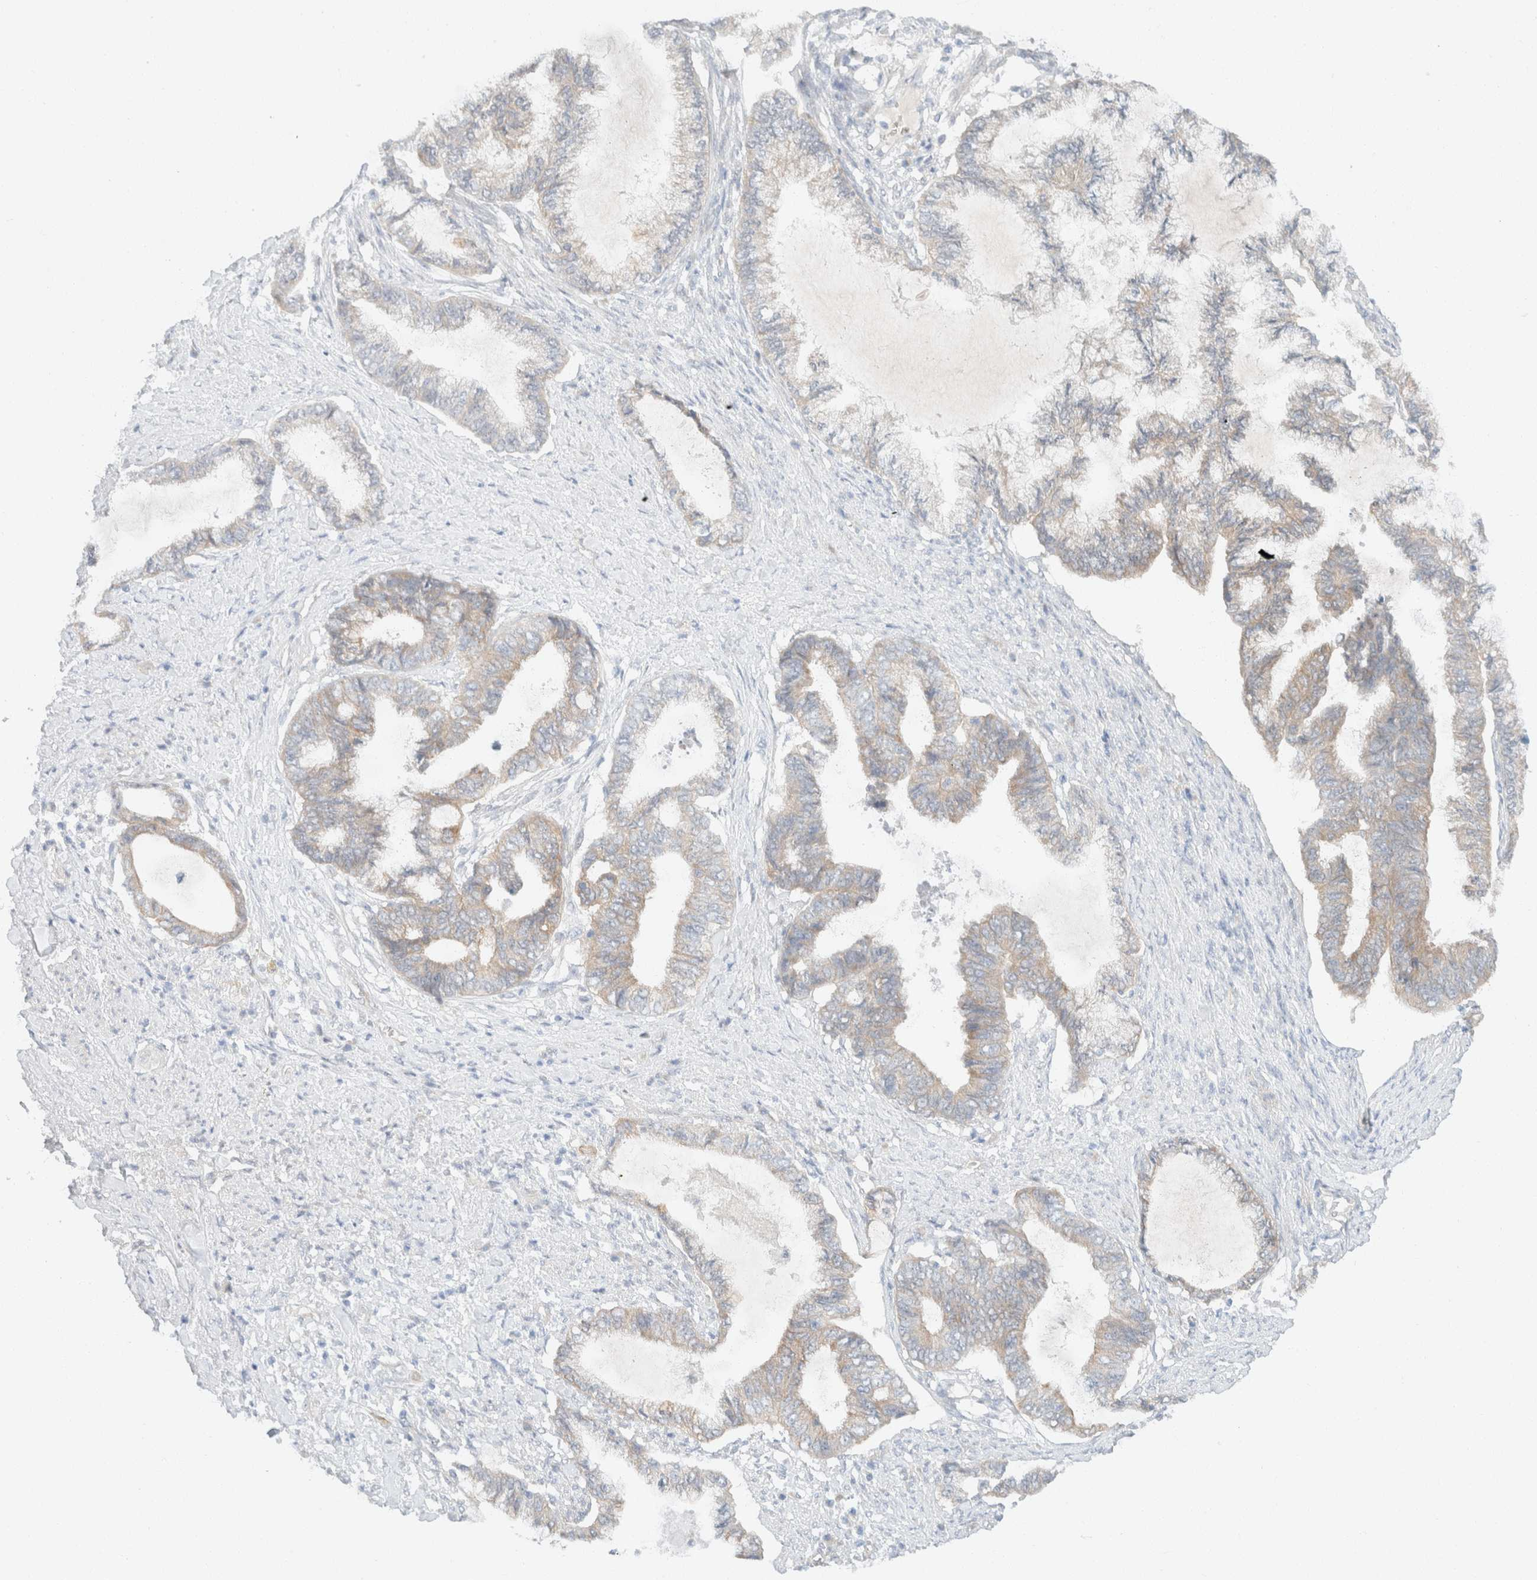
{"staining": {"intensity": "weak", "quantity": "<25%", "location": "cytoplasmic/membranous"}, "tissue": "endometrial cancer", "cell_type": "Tumor cells", "image_type": "cancer", "snomed": [{"axis": "morphology", "description": "Adenocarcinoma, NOS"}, {"axis": "topography", "description": "Endometrium"}], "caption": "High magnification brightfield microscopy of endometrial cancer (adenocarcinoma) stained with DAB (brown) and counterstained with hematoxylin (blue): tumor cells show no significant expression.", "gene": "CSNK1E", "patient": {"sex": "female", "age": 86}}